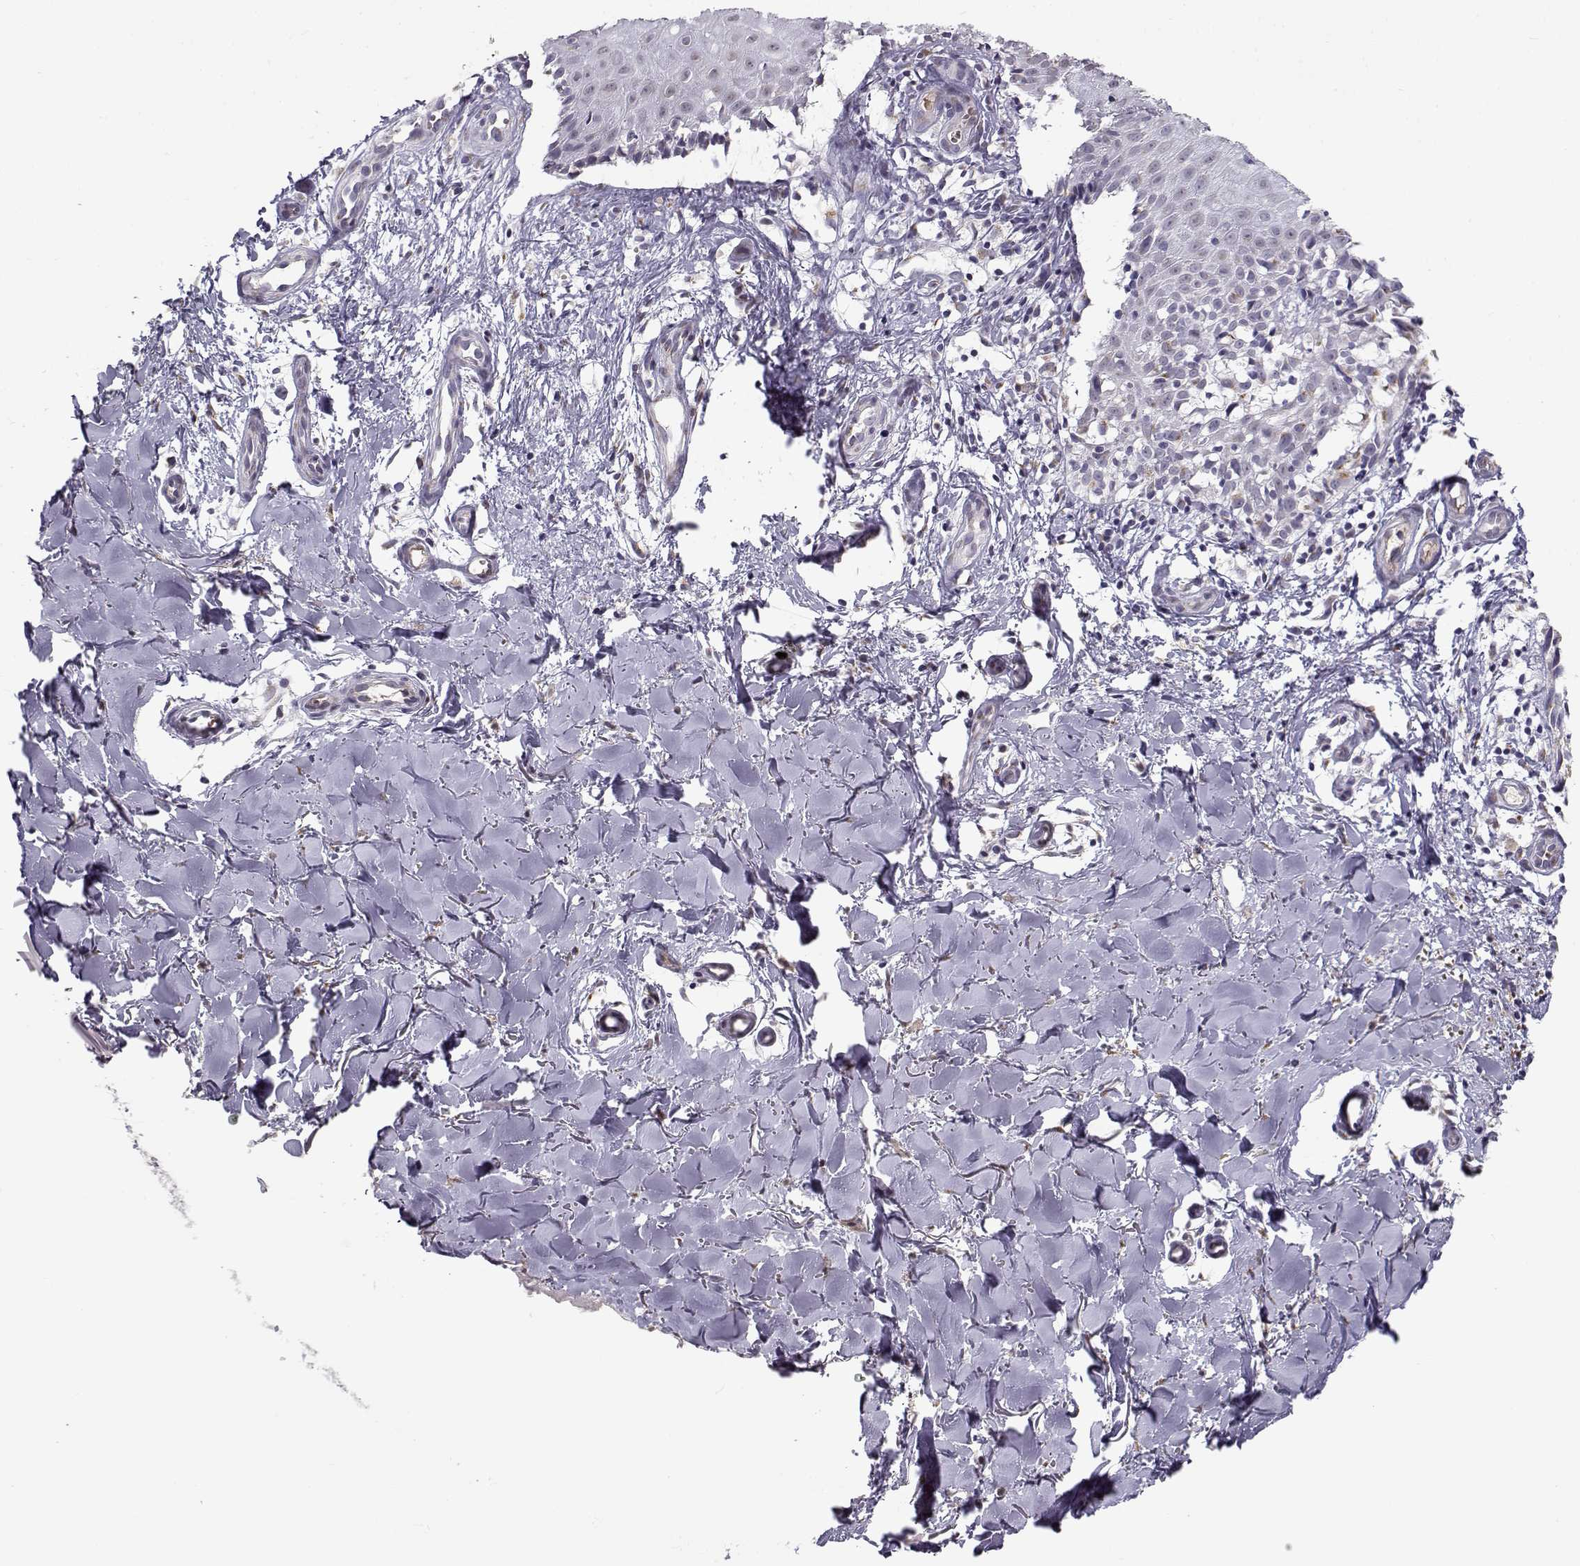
{"staining": {"intensity": "weak", "quantity": ">75%", "location": "cytoplasmic/membranous"}, "tissue": "melanoma", "cell_type": "Tumor cells", "image_type": "cancer", "snomed": [{"axis": "morphology", "description": "Malignant melanoma, NOS"}, {"axis": "topography", "description": "Skin"}], "caption": "Melanoma tissue shows weak cytoplasmic/membranous positivity in about >75% of tumor cells", "gene": "SLC4A5", "patient": {"sex": "female", "age": 53}}